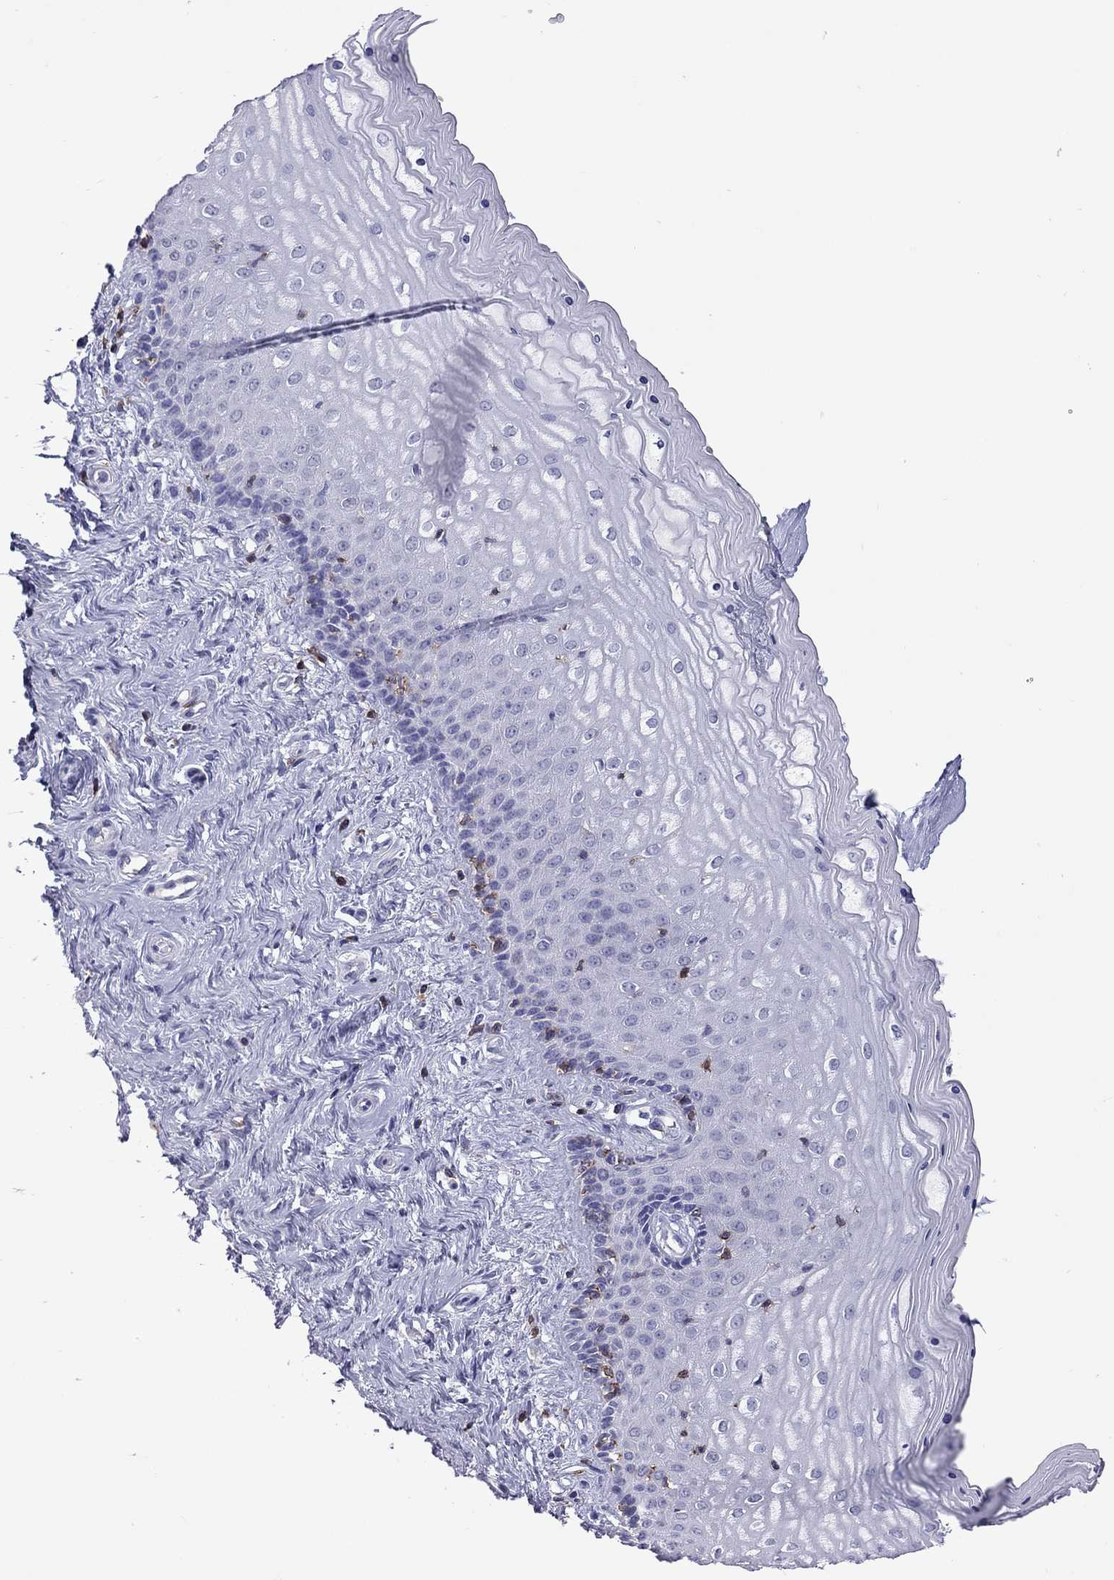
{"staining": {"intensity": "negative", "quantity": "none", "location": "none"}, "tissue": "vagina", "cell_type": "Squamous epithelial cells", "image_type": "normal", "snomed": [{"axis": "morphology", "description": "Normal tissue, NOS"}, {"axis": "topography", "description": "Vagina"}], "caption": "Human vagina stained for a protein using immunohistochemistry displays no positivity in squamous epithelial cells.", "gene": "ENSG00000288637", "patient": {"sex": "female", "age": 45}}